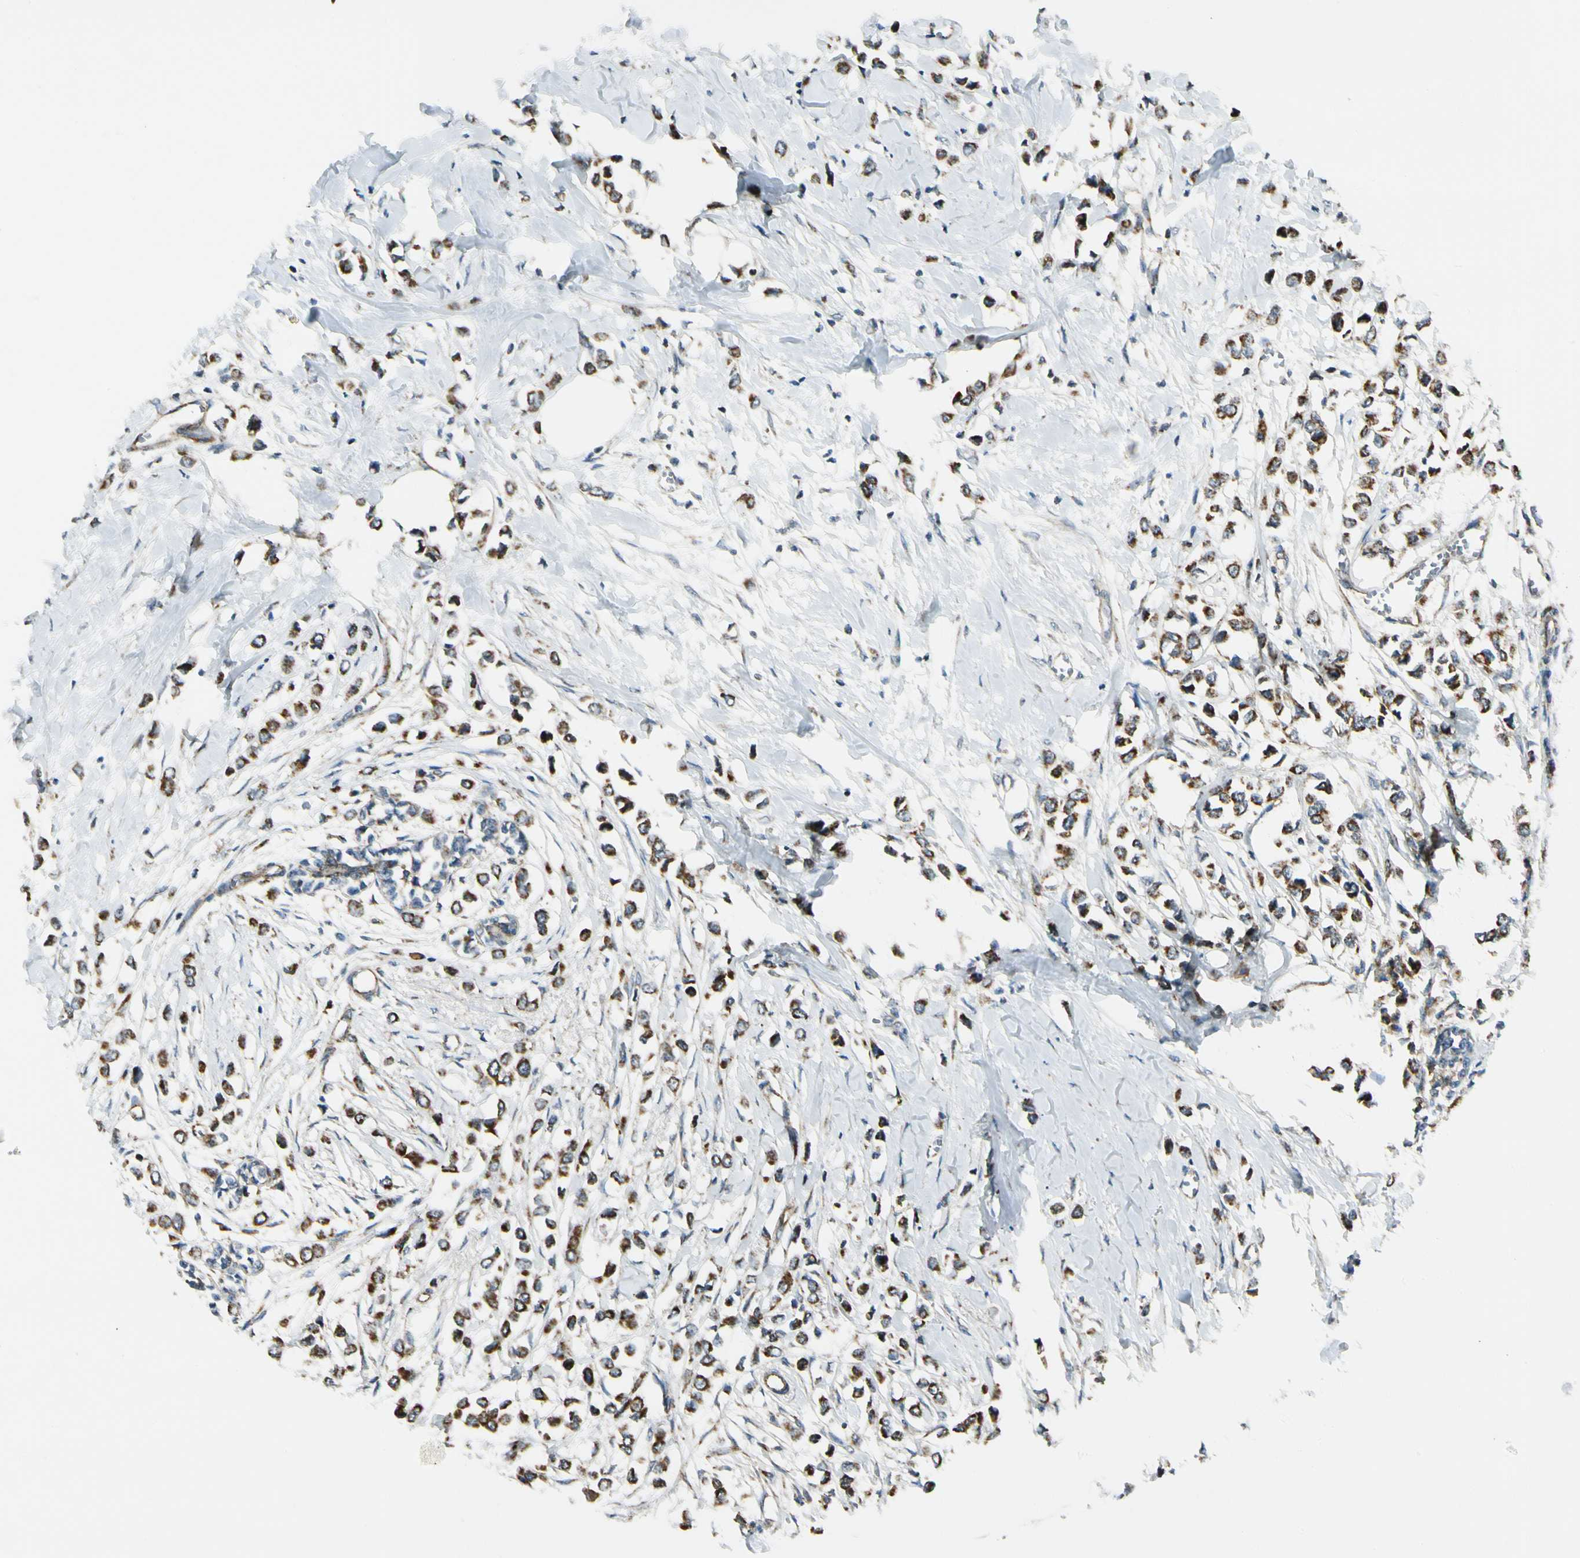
{"staining": {"intensity": "strong", "quantity": ">75%", "location": "cytoplasmic/membranous"}, "tissue": "breast cancer", "cell_type": "Tumor cells", "image_type": "cancer", "snomed": [{"axis": "morphology", "description": "Lobular carcinoma"}, {"axis": "topography", "description": "Breast"}], "caption": "The micrograph reveals a brown stain indicating the presence of a protein in the cytoplasmic/membranous of tumor cells in lobular carcinoma (breast).", "gene": "EPHB3", "patient": {"sex": "female", "age": 51}}